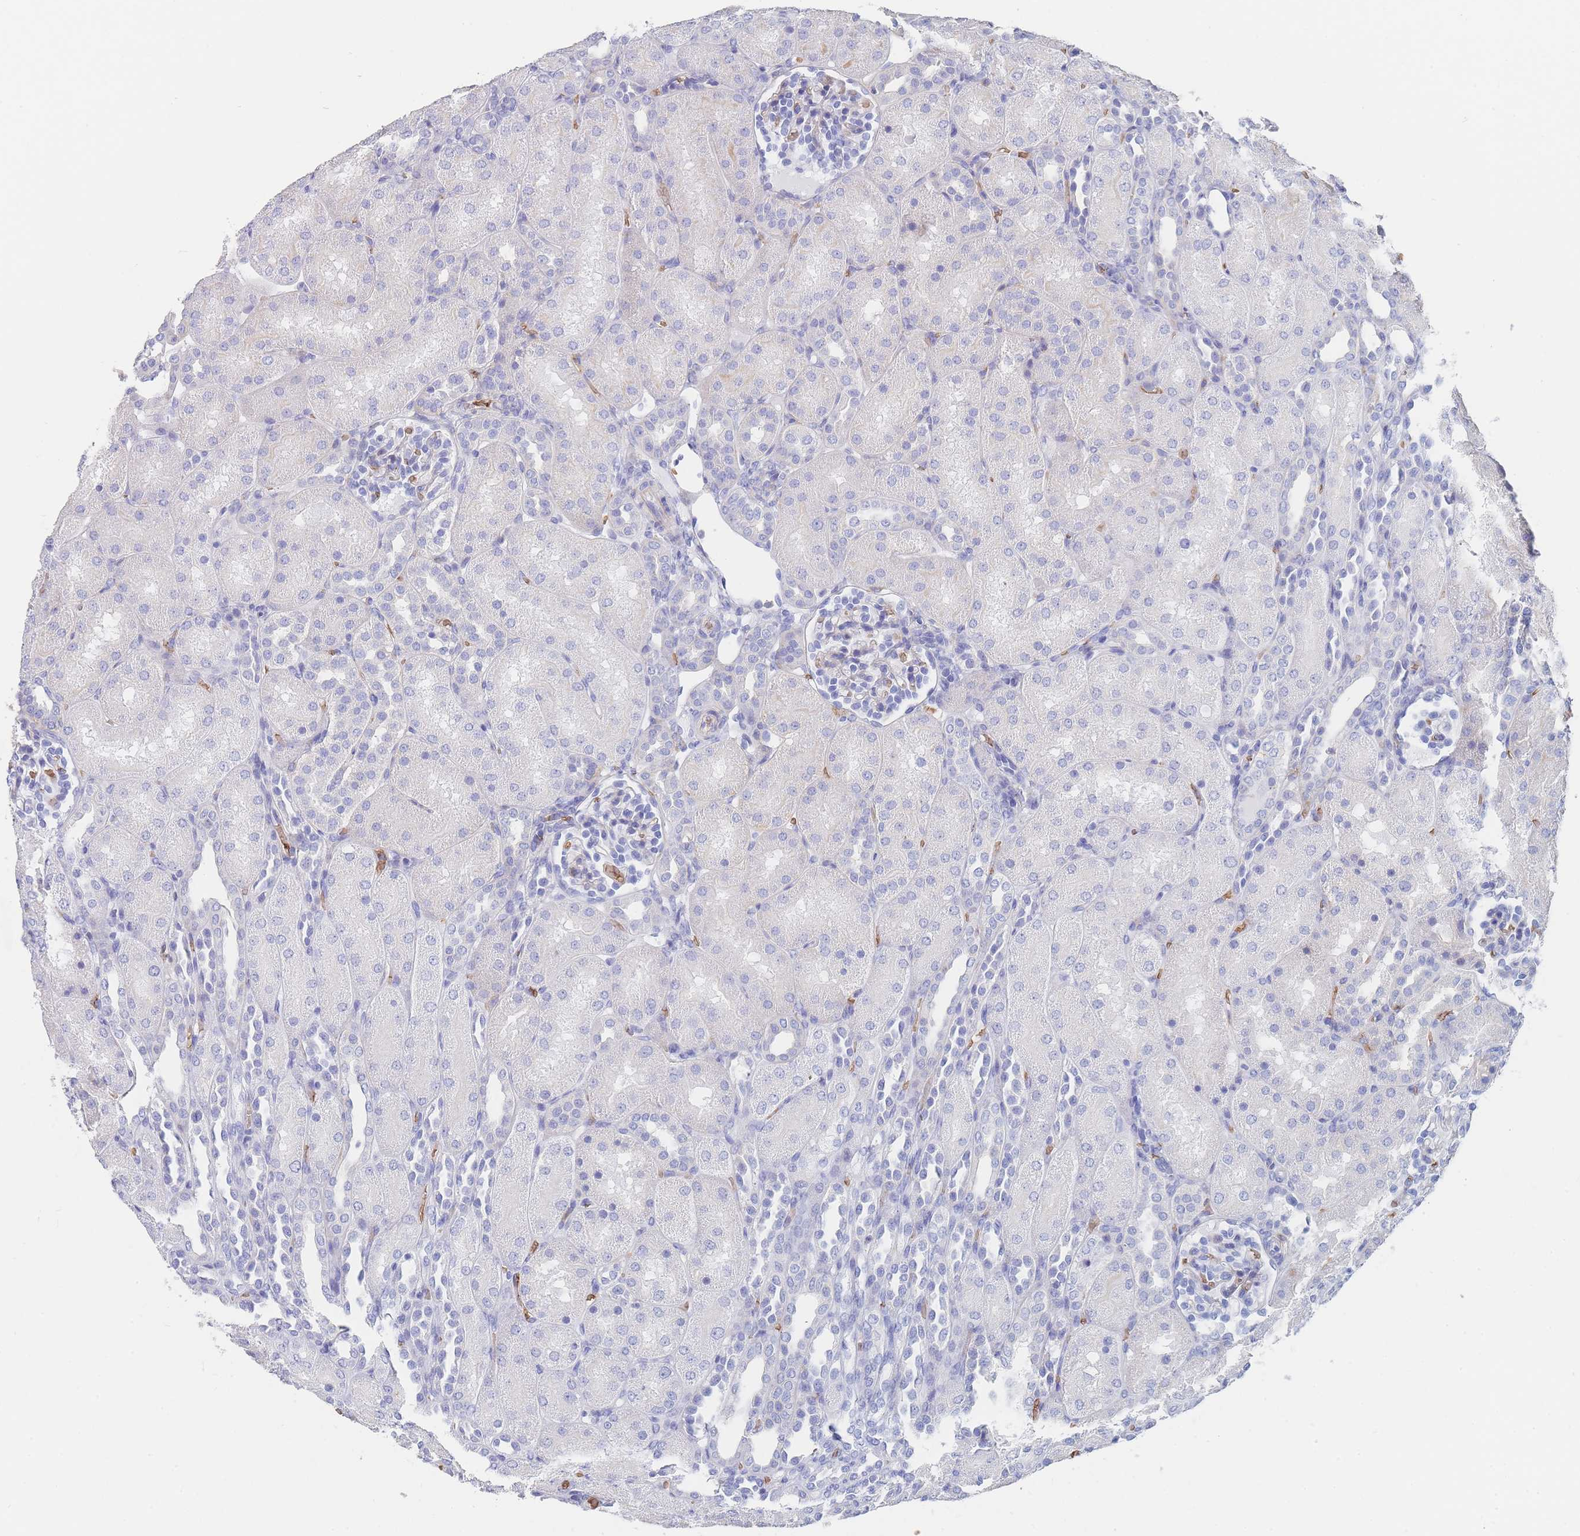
{"staining": {"intensity": "negative", "quantity": "none", "location": "none"}, "tissue": "kidney", "cell_type": "Cells in glomeruli", "image_type": "normal", "snomed": [{"axis": "morphology", "description": "Normal tissue, NOS"}, {"axis": "topography", "description": "Kidney"}], "caption": "Cells in glomeruli show no significant positivity in unremarkable kidney.", "gene": "SLC2A1", "patient": {"sex": "male", "age": 1}}